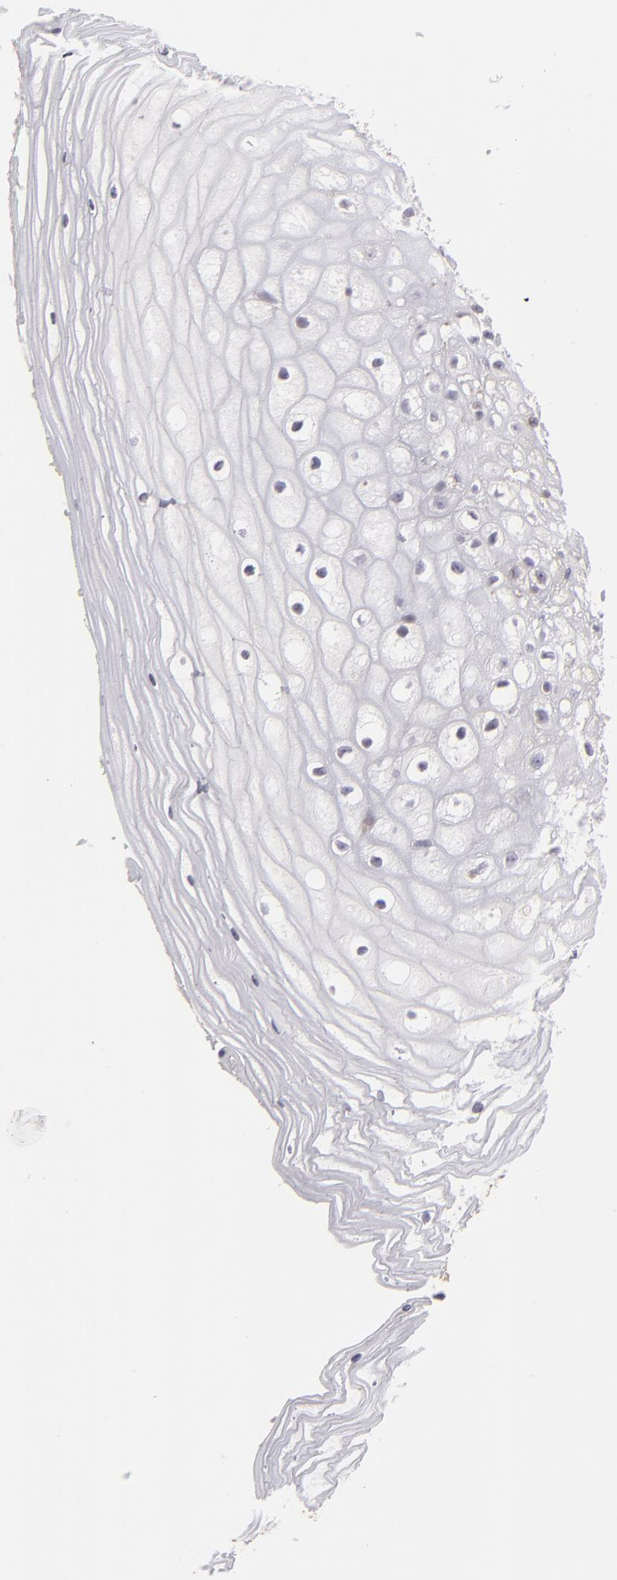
{"staining": {"intensity": "negative", "quantity": "none", "location": "none"}, "tissue": "vagina", "cell_type": "Squamous epithelial cells", "image_type": "normal", "snomed": [{"axis": "morphology", "description": "Normal tissue, NOS"}, {"axis": "topography", "description": "Vagina"}], "caption": "Immunohistochemistry of unremarkable vagina reveals no positivity in squamous epithelial cells.", "gene": "SEMA3G", "patient": {"sex": "female", "age": 46}}